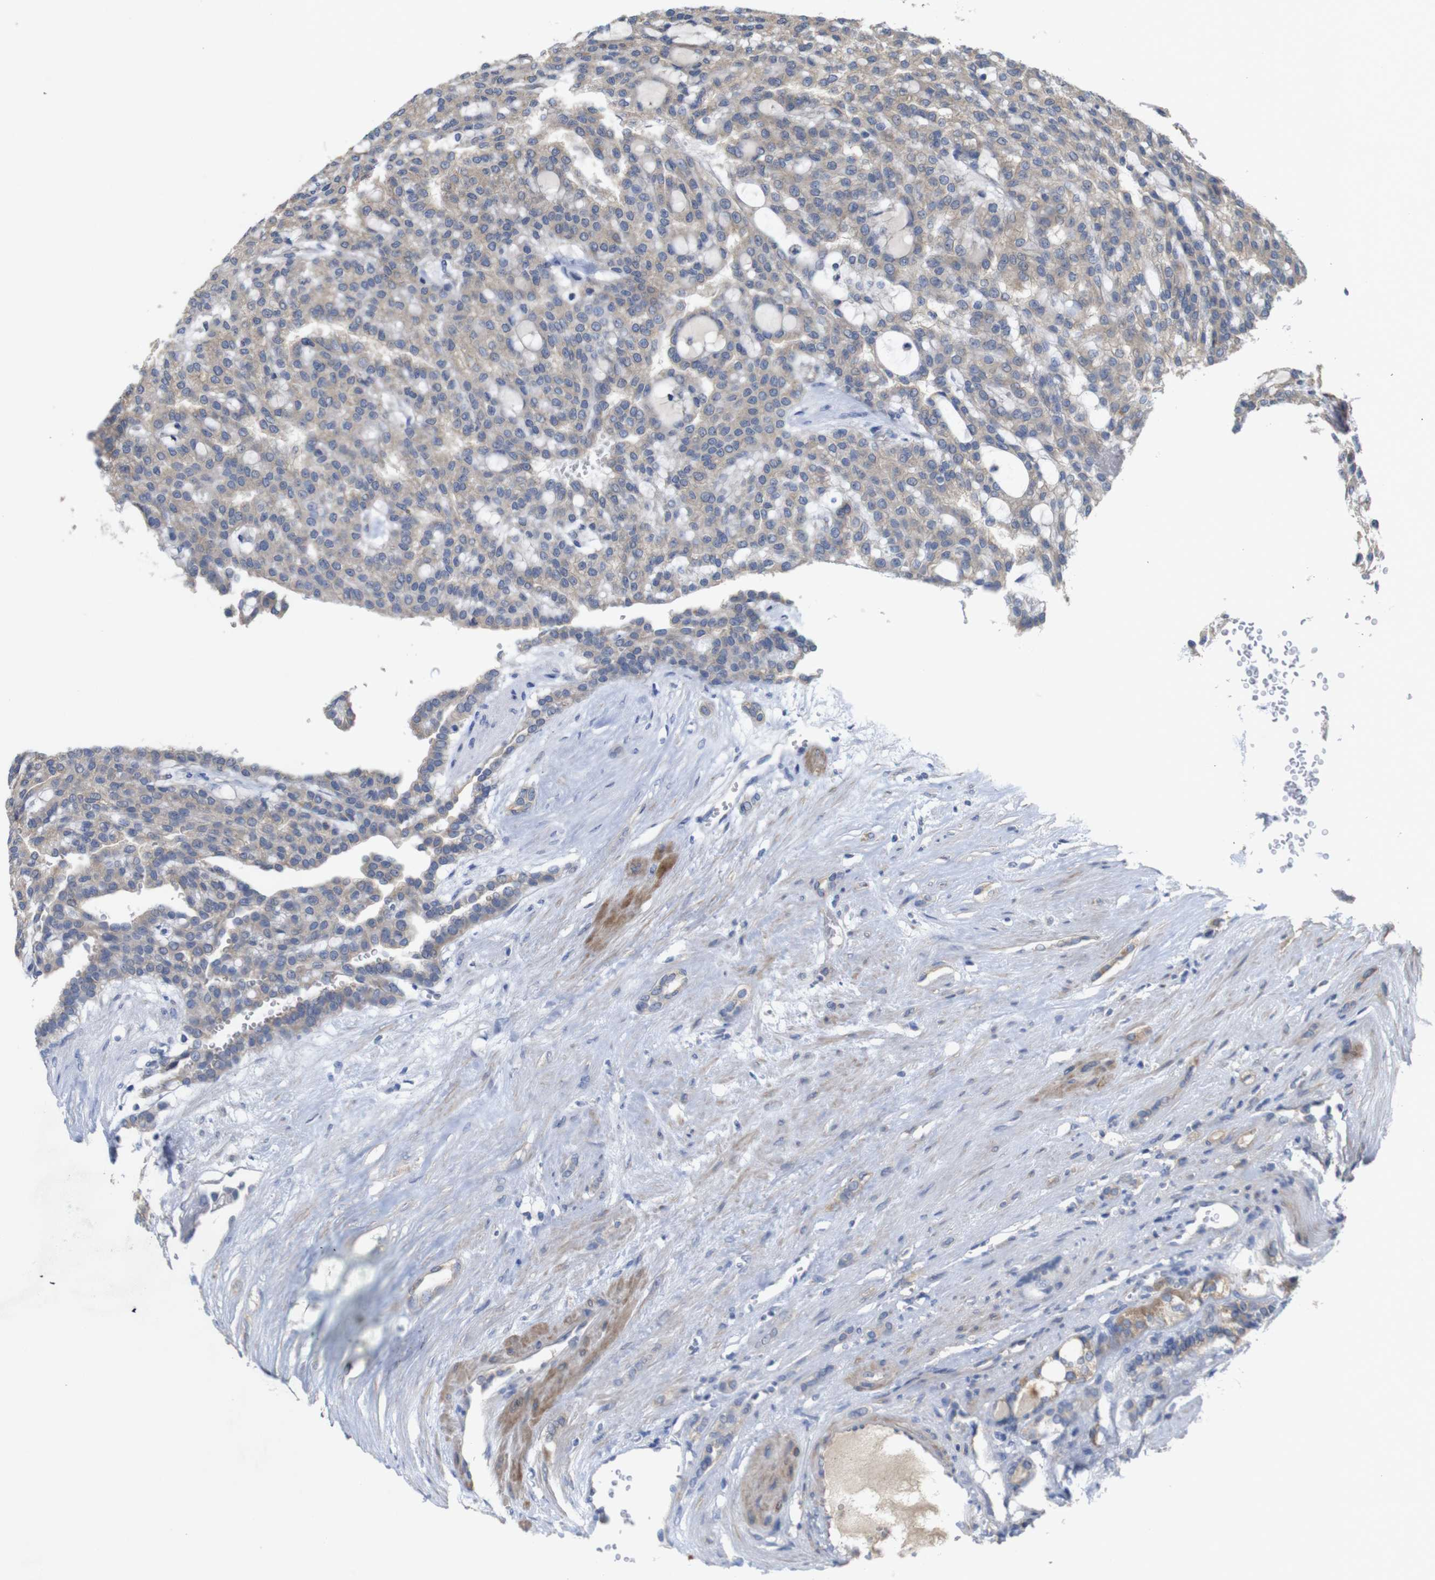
{"staining": {"intensity": "weak", "quantity": ">75%", "location": "cytoplasmic/membranous"}, "tissue": "renal cancer", "cell_type": "Tumor cells", "image_type": "cancer", "snomed": [{"axis": "morphology", "description": "Adenocarcinoma, NOS"}, {"axis": "topography", "description": "Kidney"}], "caption": "IHC photomicrograph of neoplastic tissue: adenocarcinoma (renal) stained using immunohistochemistry (IHC) reveals low levels of weak protein expression localized specifically in the cytoplasmic/membranous of tumor cells, appearing as a cytoplasmic/membranous brown color.", "gene": "KCNS3", "patient": {"sex": "male", "age": 63}}